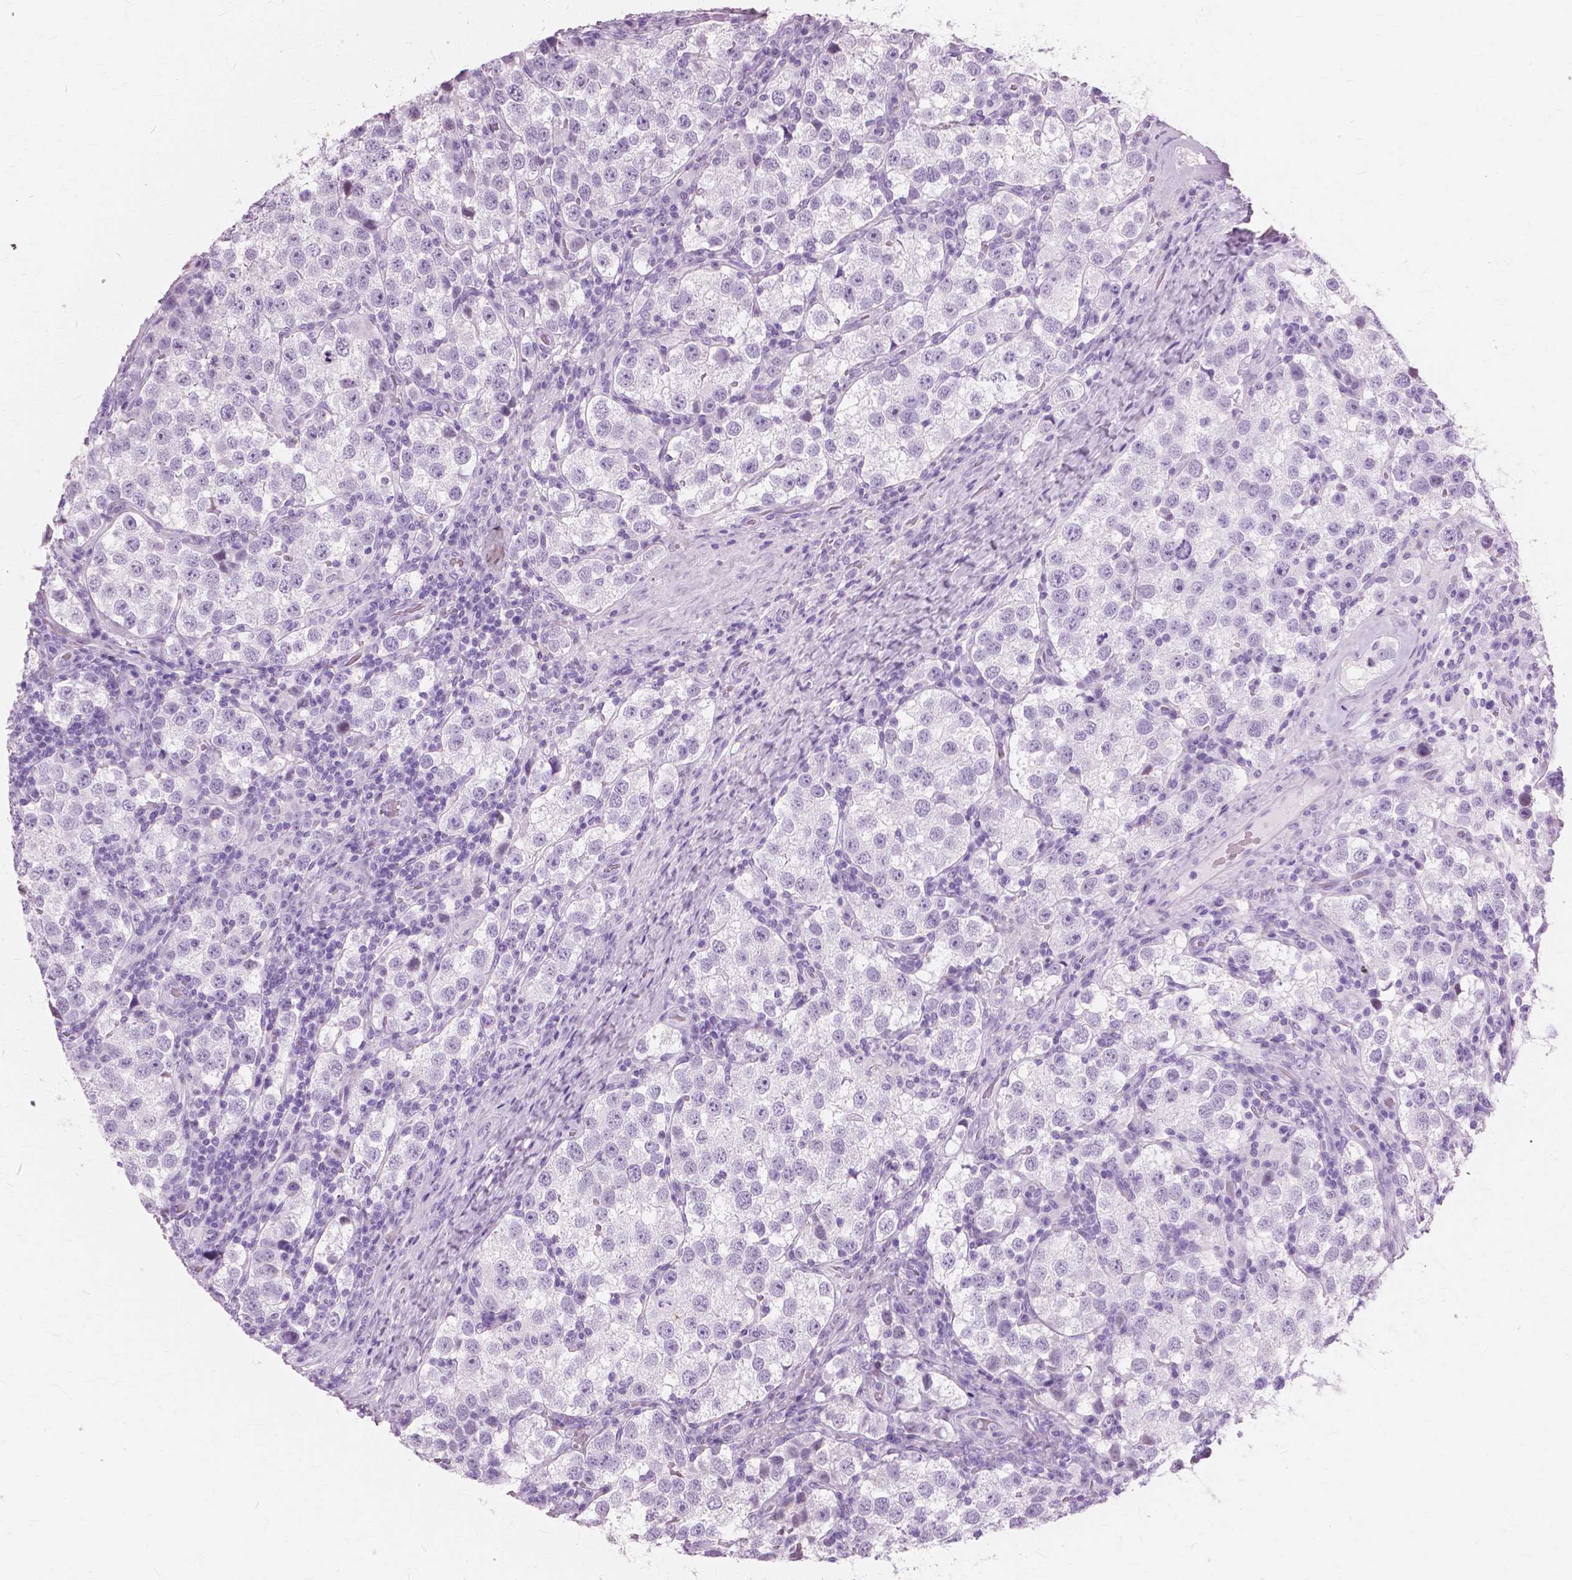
{"staining": {"intensity": "negative", "quantity": "none", "location": "none"}, "tissue": "testis cancer", "cell_type": "Tumor cells", "image_type": "cancer", "snomed": [{"axis": "morphology", "description": "Seminoma, NOS"}, {"axis": "topography", "description": "Testis"}], "caption": "The IHC micrograph has no significant staining in tumor cells of seminoma (testis) tissue.", "gene": "SFTPD", "patient": {"sex": "male", "age": 37}}